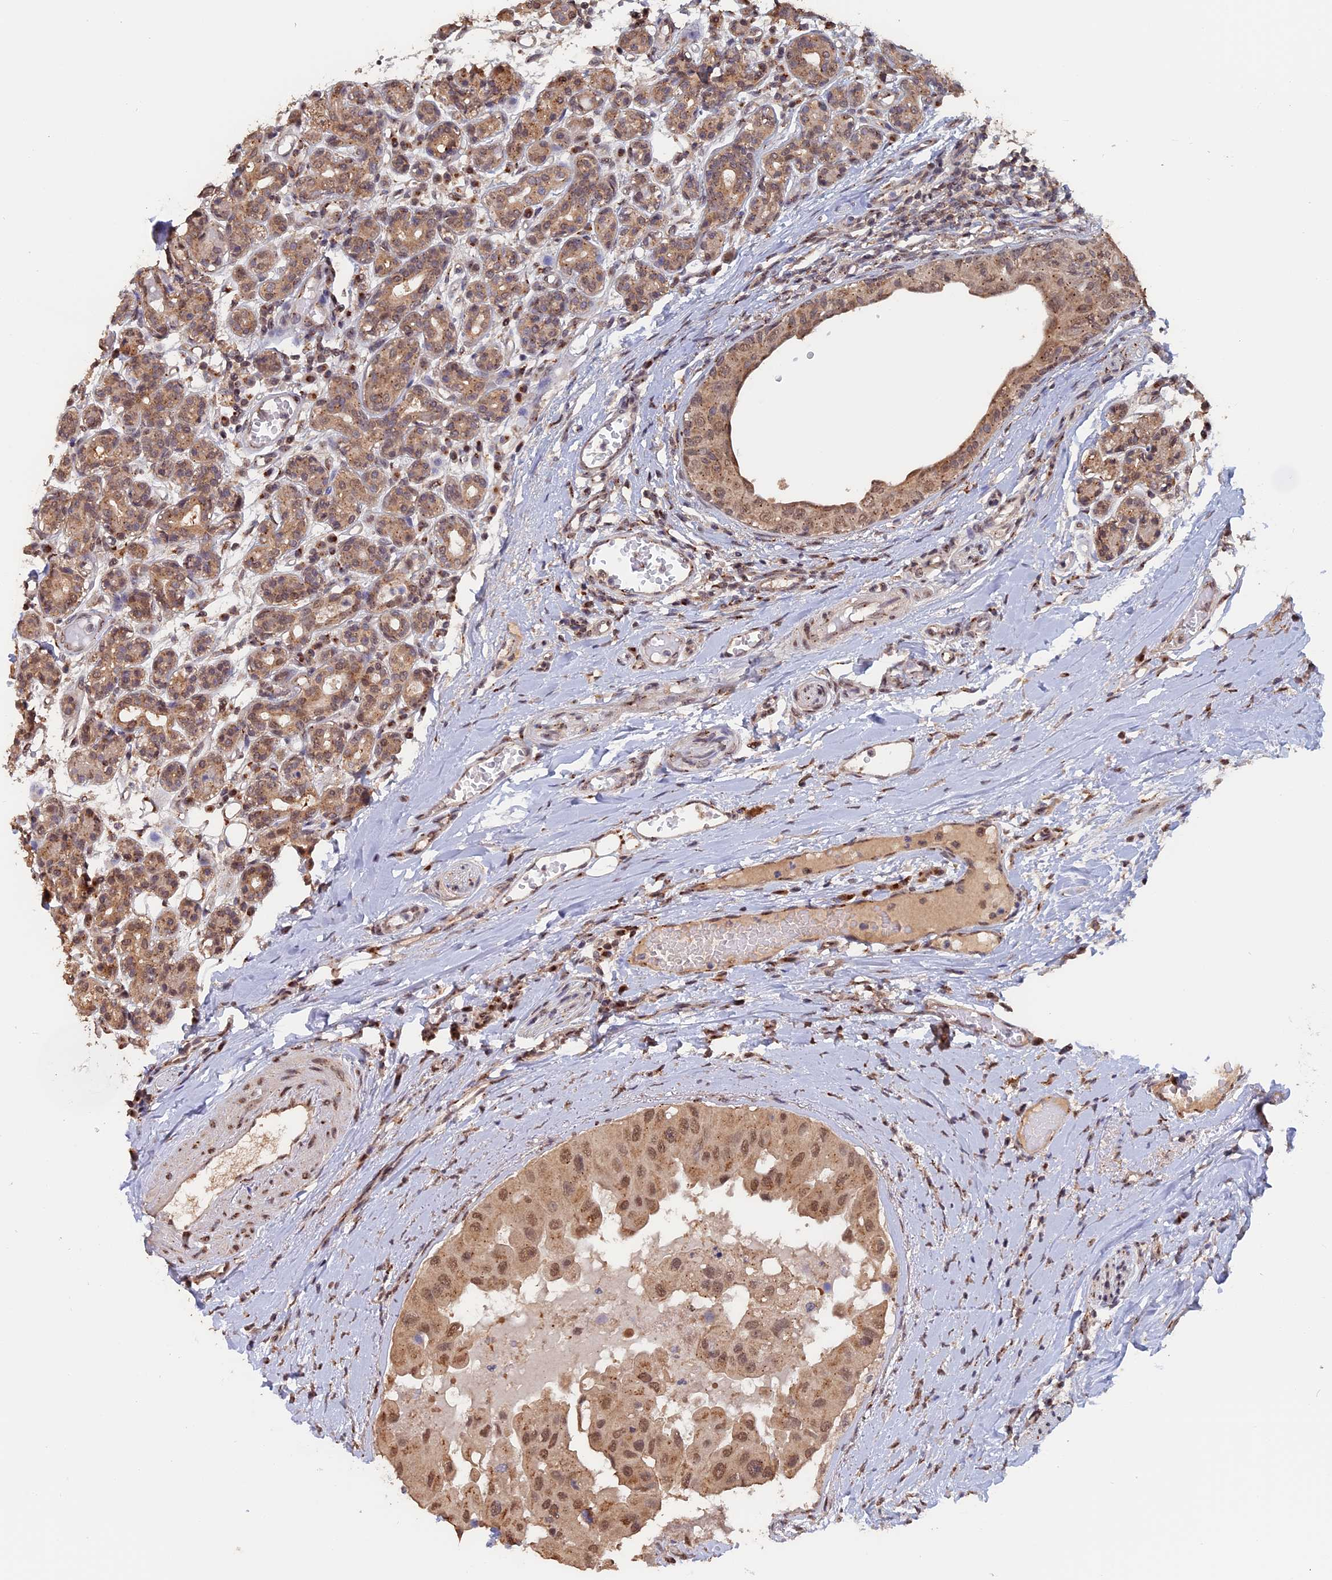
{"staining": {"intensity": "moderate", "quantity": ">75%", "location": "cytoplasmic/membranous,nuclear"}, "tissue": "head and neck cancer", "cell_type": "Tumor cells", "image_type": "cancer", "snomed": [{"axis": "morphology", "description": "Adenocarcinoma, NOS"}, {"axis": "morphology", "description": "Adenocarcinoma, metastatic, NOS"}, {"axis": "topography", "description": "Head-Neck"}], "caption": "DAB immunohistochemical staining of human head and neck cancer displays moderate cytoplasmic/membranous and nuclear protein expression in approximately >75% of tumor cells.", "gene": "PIGQ", "patient": {"sex": "male", "age": 75}}